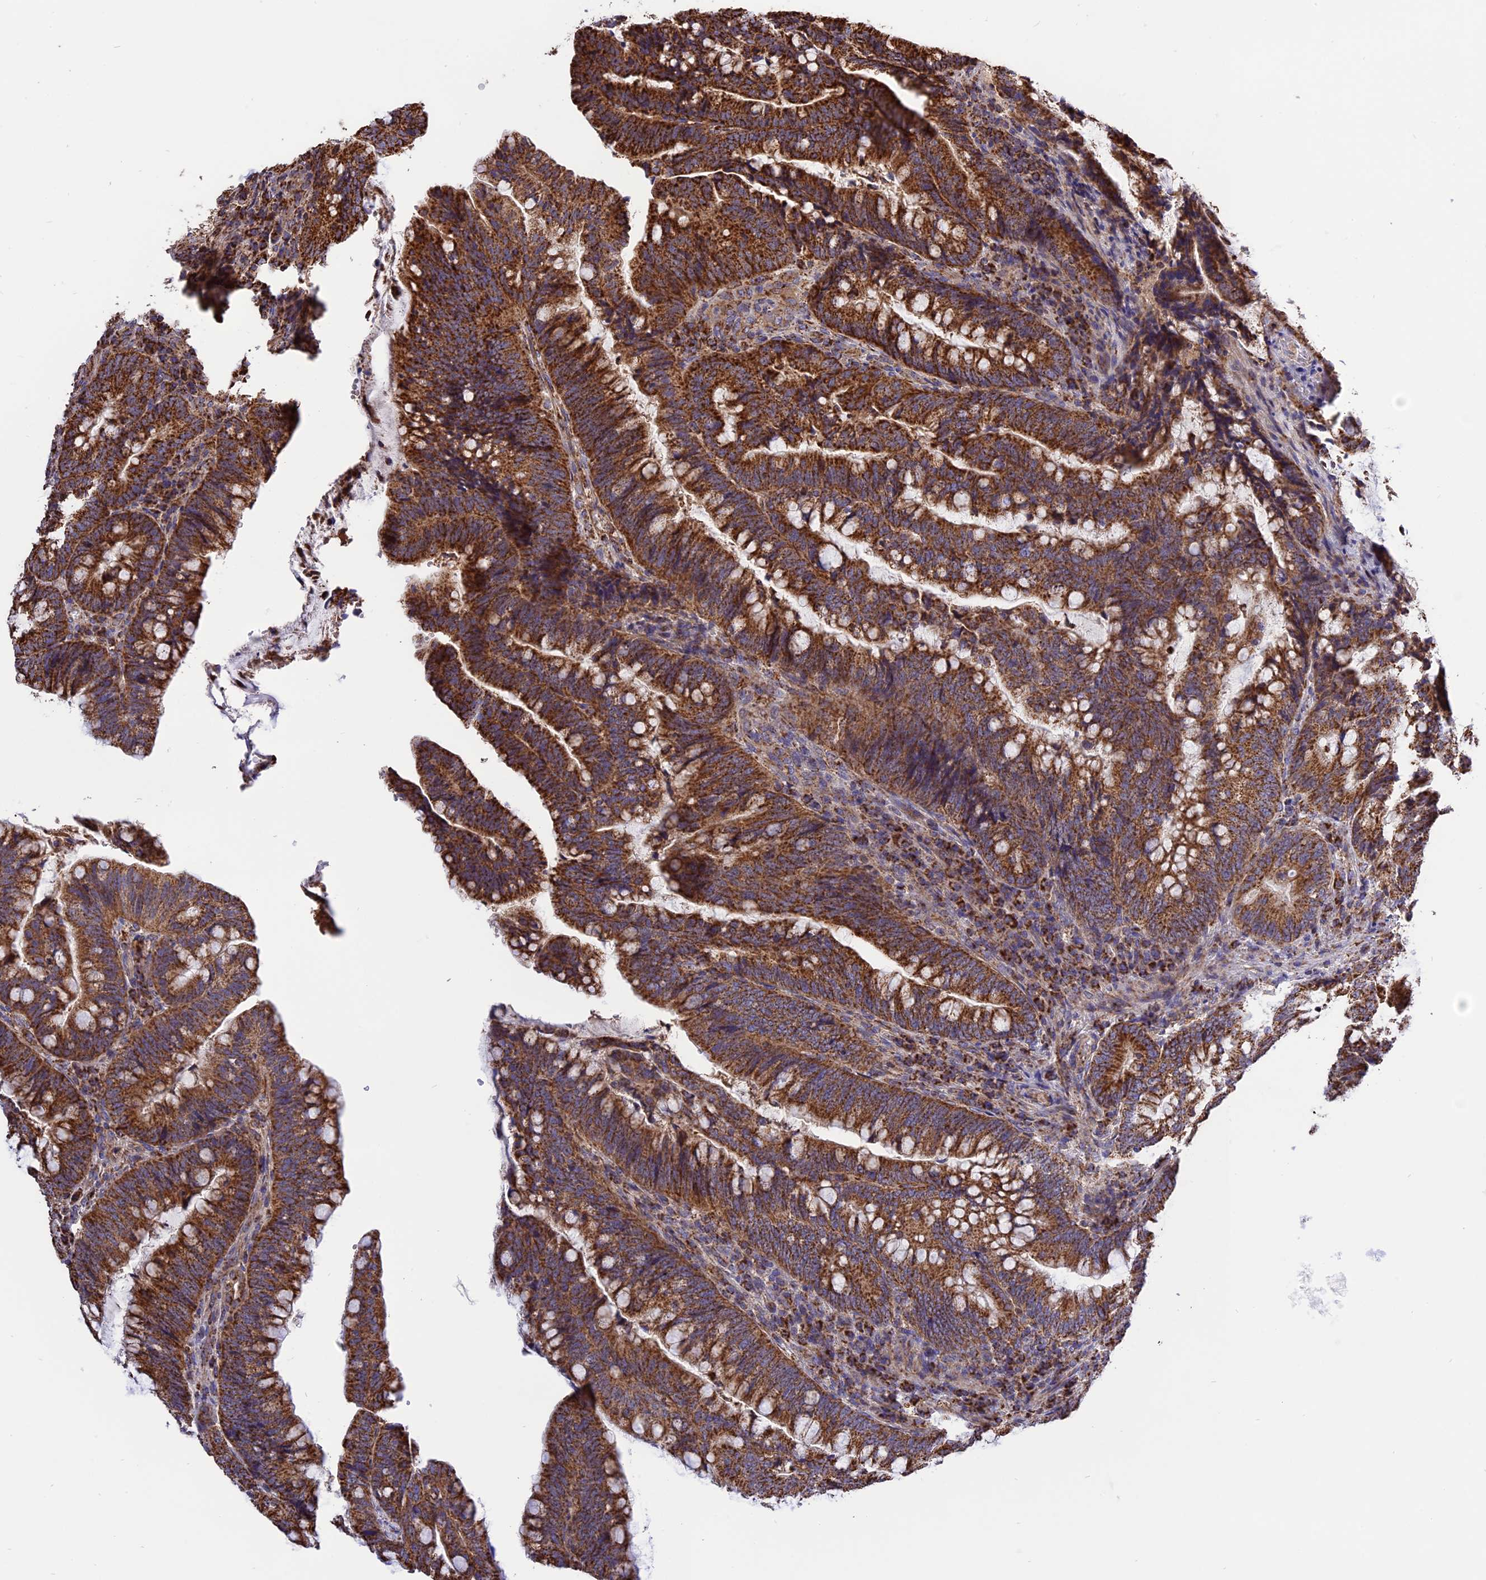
{"staining": {"intensity": "strong", "quantity": ">75%", "location": "cytoplasmic/membranous"}, "tissue": "colorectal cancer", "cell_type": "Tumor cells", "image_type": "cancer", "snomed": [{"axis": "morphology", "description": "Adenocarcinoma, NOS"}, {"axis": "topography", "description": "Colon"}], "caption": "A photomicrograph showing strong cytoplasmic/membranous positivity in approximately >75% of tumor cells in adenocarcinoma (colorectal), as visualized by brown immunohistochemical staining.", "gene": "TTC4", "patient": {"sex": "female", "age": 66}}